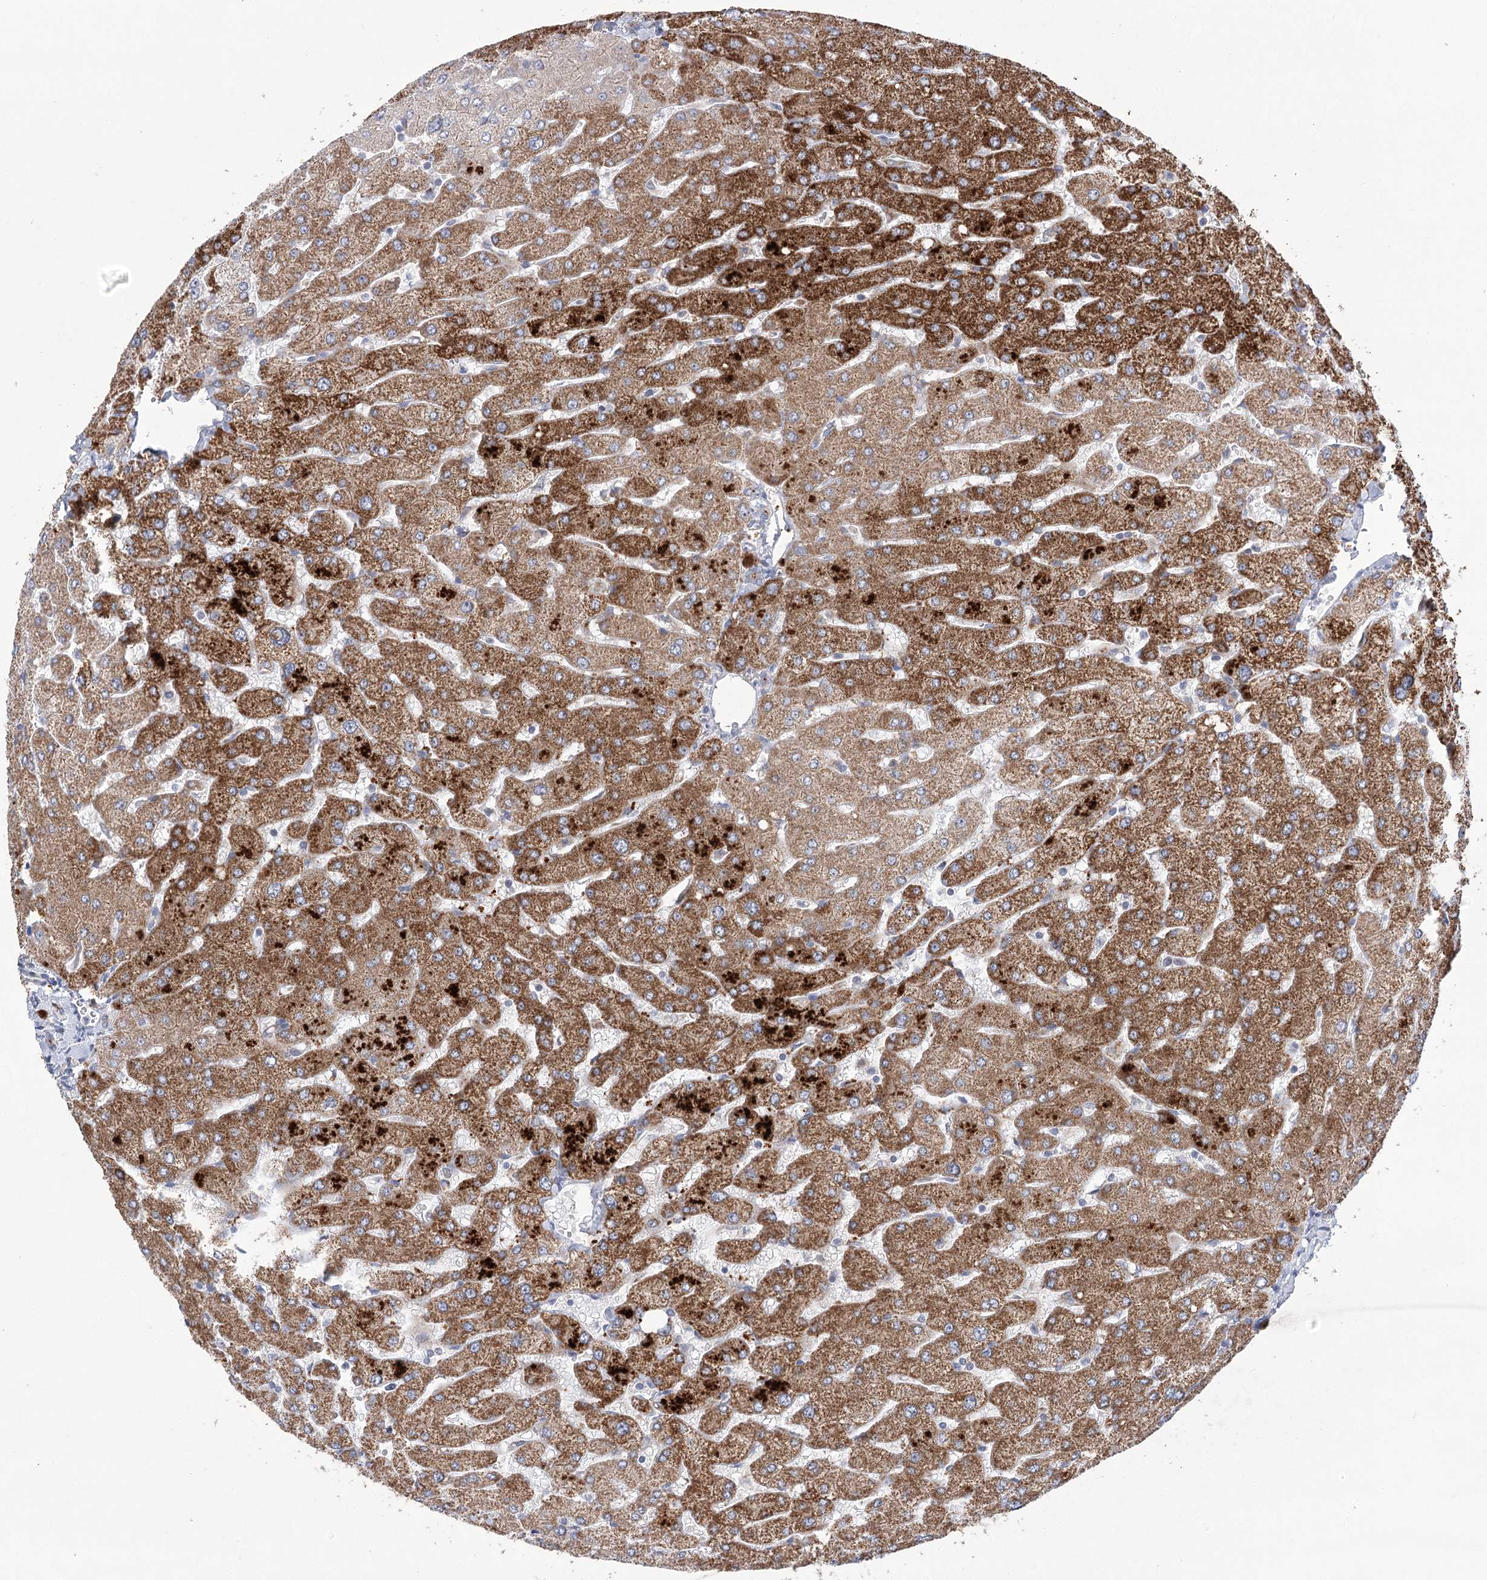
{"staining": {"intensity": "weak", "quantity": "25%-75%", "location": "cytoplasmic/membranous"}, "tissue": "liver", "cell_type": "Cholangiocytes", "image_type": "normal", "snomed": [{"axis": "morphology", "description": "Normal tissue, NOS"}, {"axis": "topography", "description": "Liver"}], "caption": "The immunohistochemical stain highlights weak cytoplasmic/membranous positivity in cholangiocytes of benign liver. (DAB IHC with brightfield microscopy, high magnification).", "gene": "ECHDC3", "patient": {"sex": "male", "age": 55}}